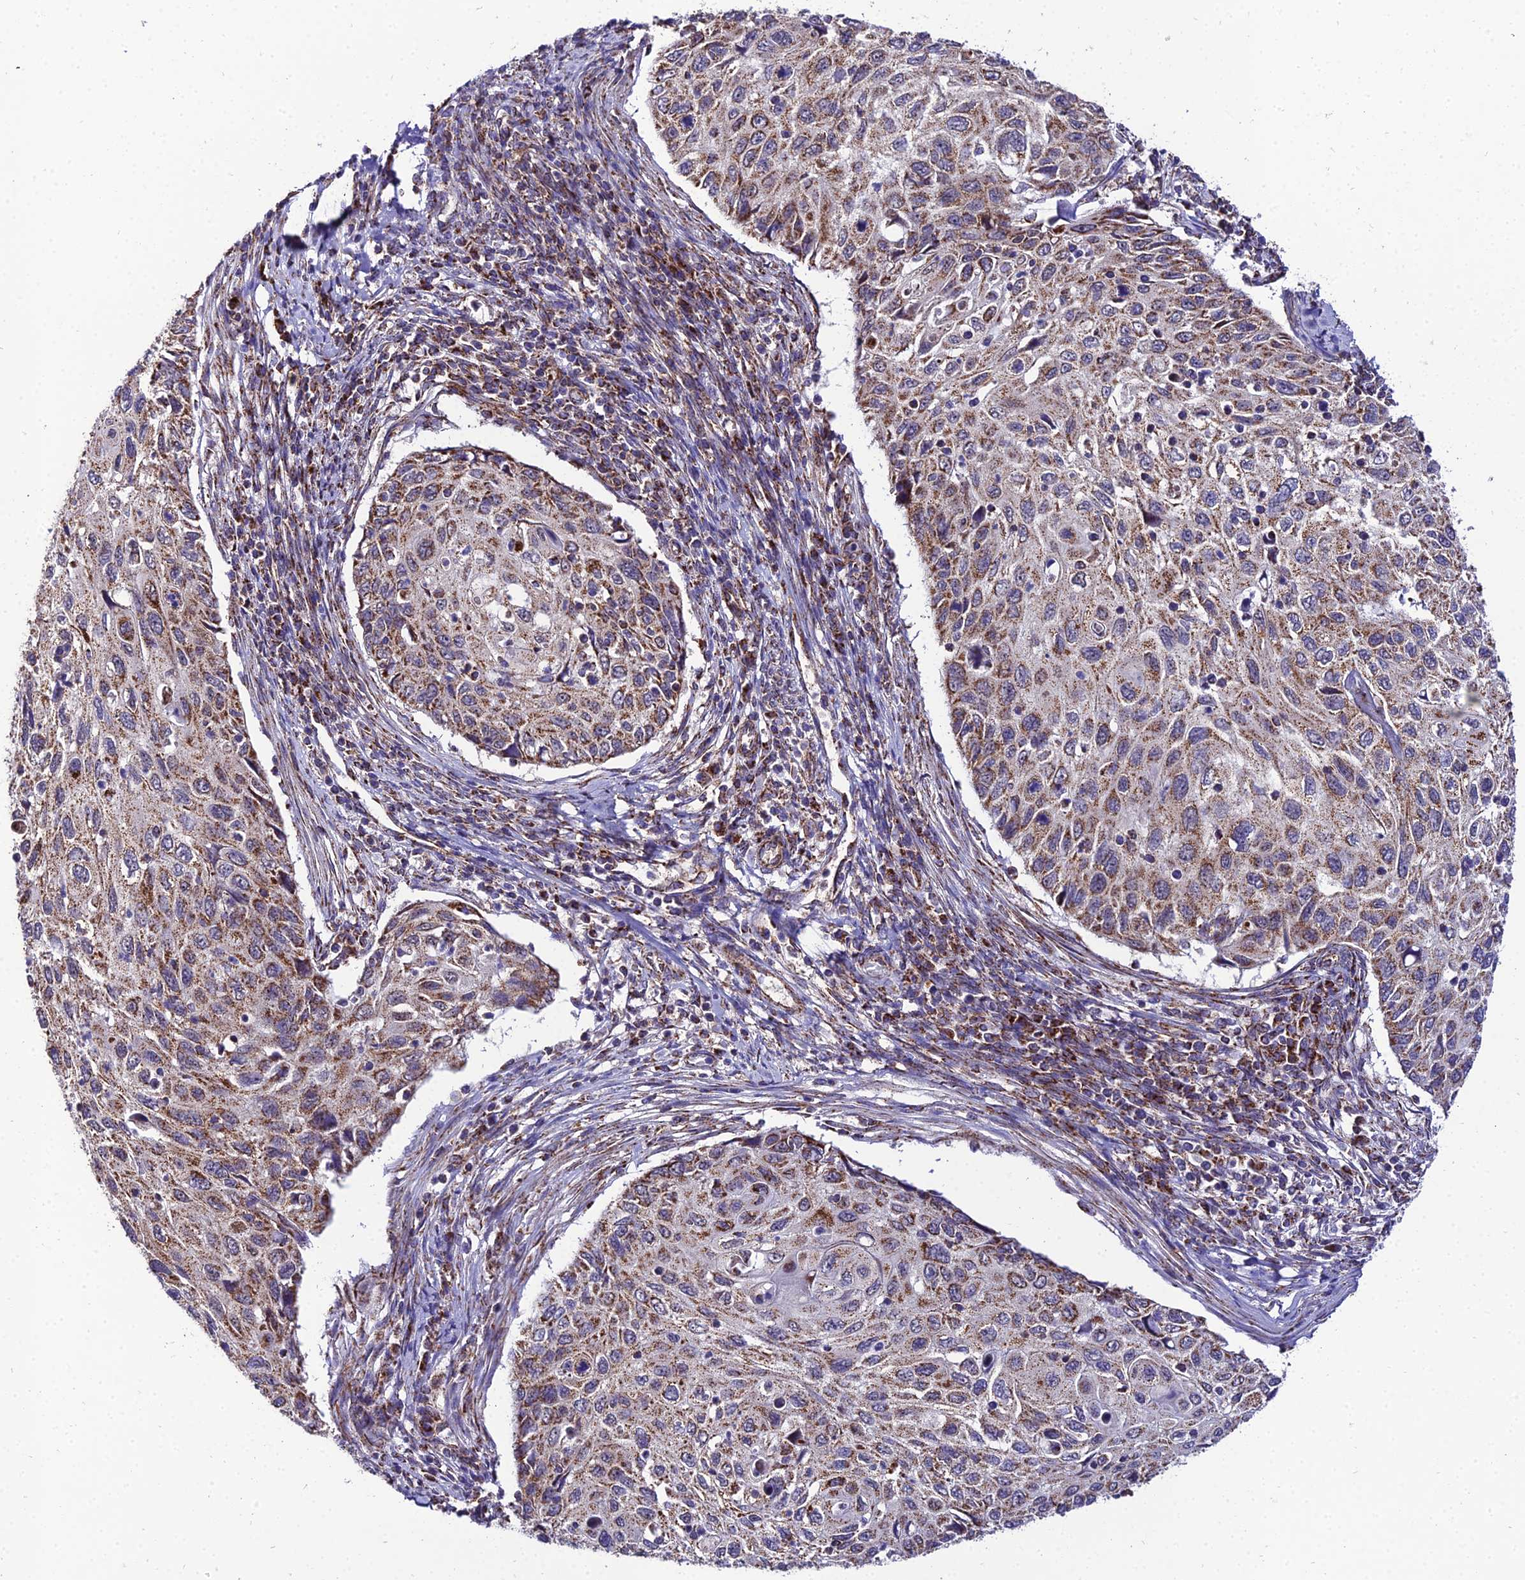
{"staining": {"intensity": "moderate", "quantity": ">75%", "location": "cytoplasmic/membranous"}, "tissue": "cervical cancer", "cell_type": "Tumor cells", "image_type": "cancer", "snomed": [{"axis": "morphology", "description": "Squamous cell carcinoma, NOS"}, {"axis": "topography", "description": "Cervix"}], "caption": "Tumor cells show medium levels of moderate cytoplasmic/membranous positivity in approximately >75% of cells in human cervical squamous cell carcinoma.", "gene": "PSMD2", "patient": {"sex": "female", "age": 70}}